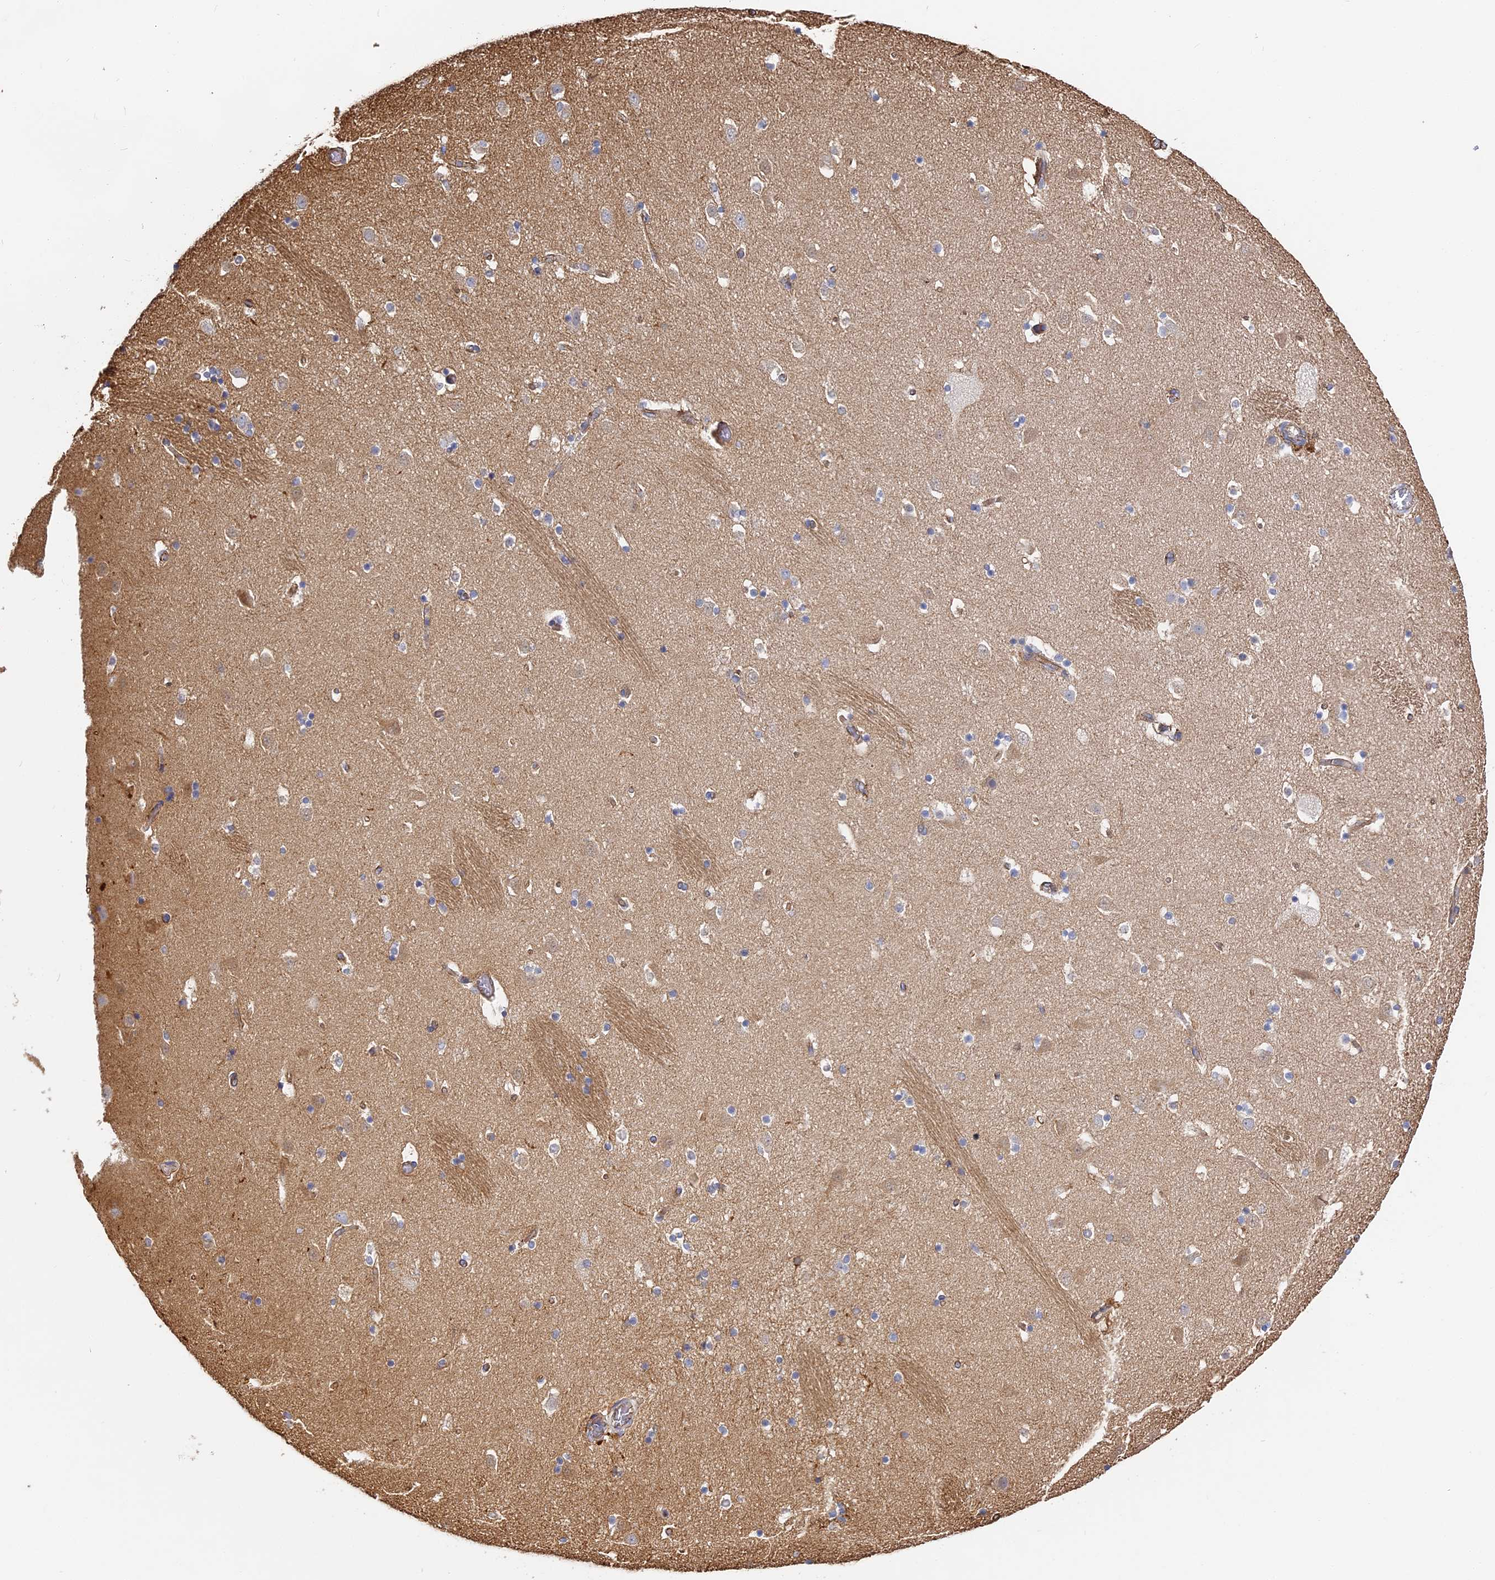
{"staining": {"intensity": "negative", "quantity": "none", "location": "none"}, "tissue": "caudate", "cell_type": "Glial cells", "image_type": "normal", "snomed": [{"axis": "morphology", "description": "Normal tissue, NOS"}, {"axis": "topography", "description": "Lateral ventricle wall"}], "caption": "This is an immunohistochemistry (IHC) micrograph of unremarkable caudate. There is no expression in glial cells.", "gene": "CCDC30", "patient": {"sex": "male", "age": 45}}